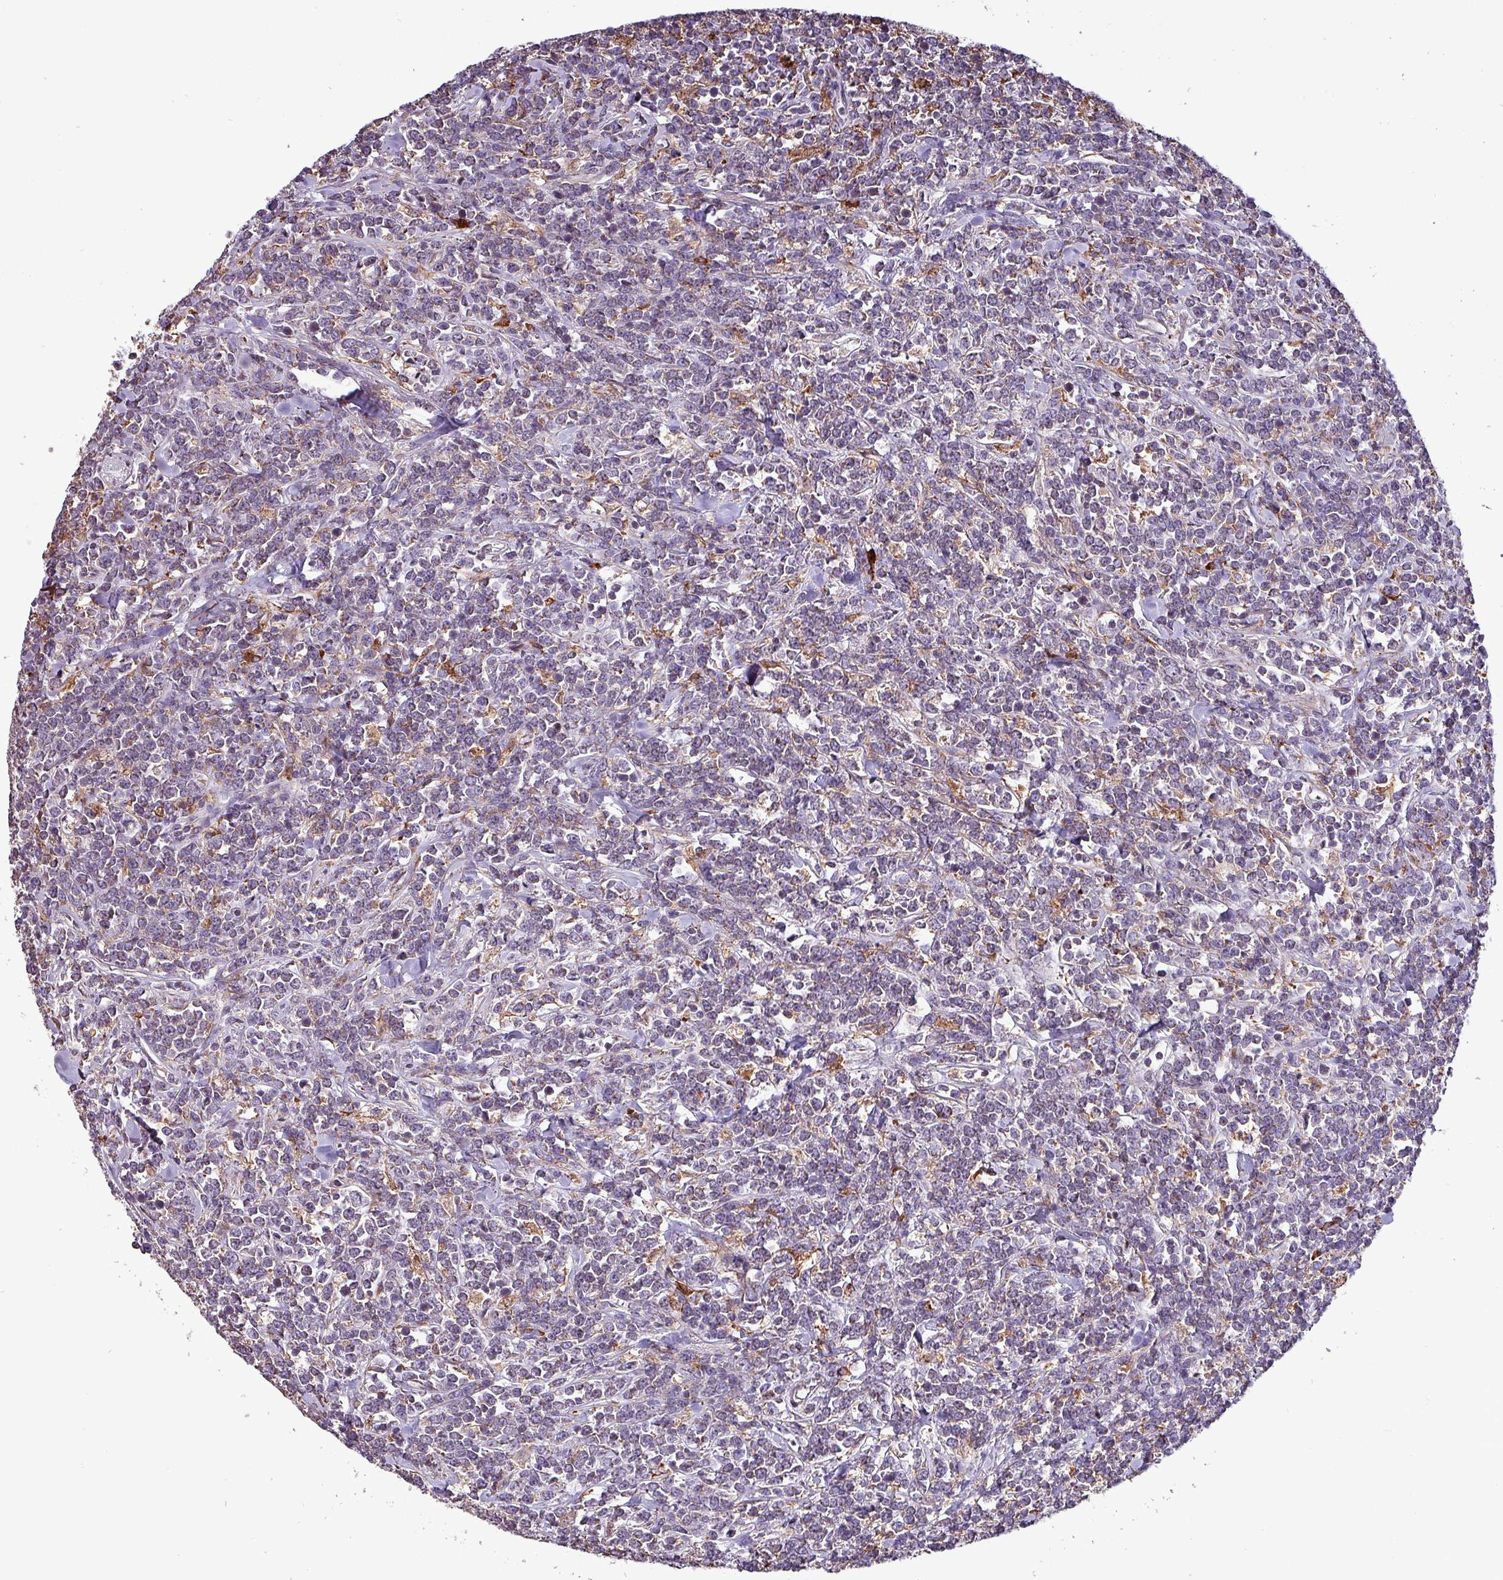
{"staining": {"intensity": "negative", "quantity": "none", "location": "none"}, "tissue": "lymphoma", "cell_type": "Tumor cells", "image_type": "cancer", "snomed": [{"axis": "morphology", "description": "Malignant lymphoma, non-Hodgkin's type, High grade"}, {"axis": "topography", "description": "Small intestine"}, {"axis": "topography", "description": "Colon"}], "caption": "High power microscopy micrograph of an immunohistochemistry (IHC) micrograph of lymphoma, revealing no significant positivity in tumor cells.", "gene": "SCIN", "patient": {"sex": "male", "age": 8}}